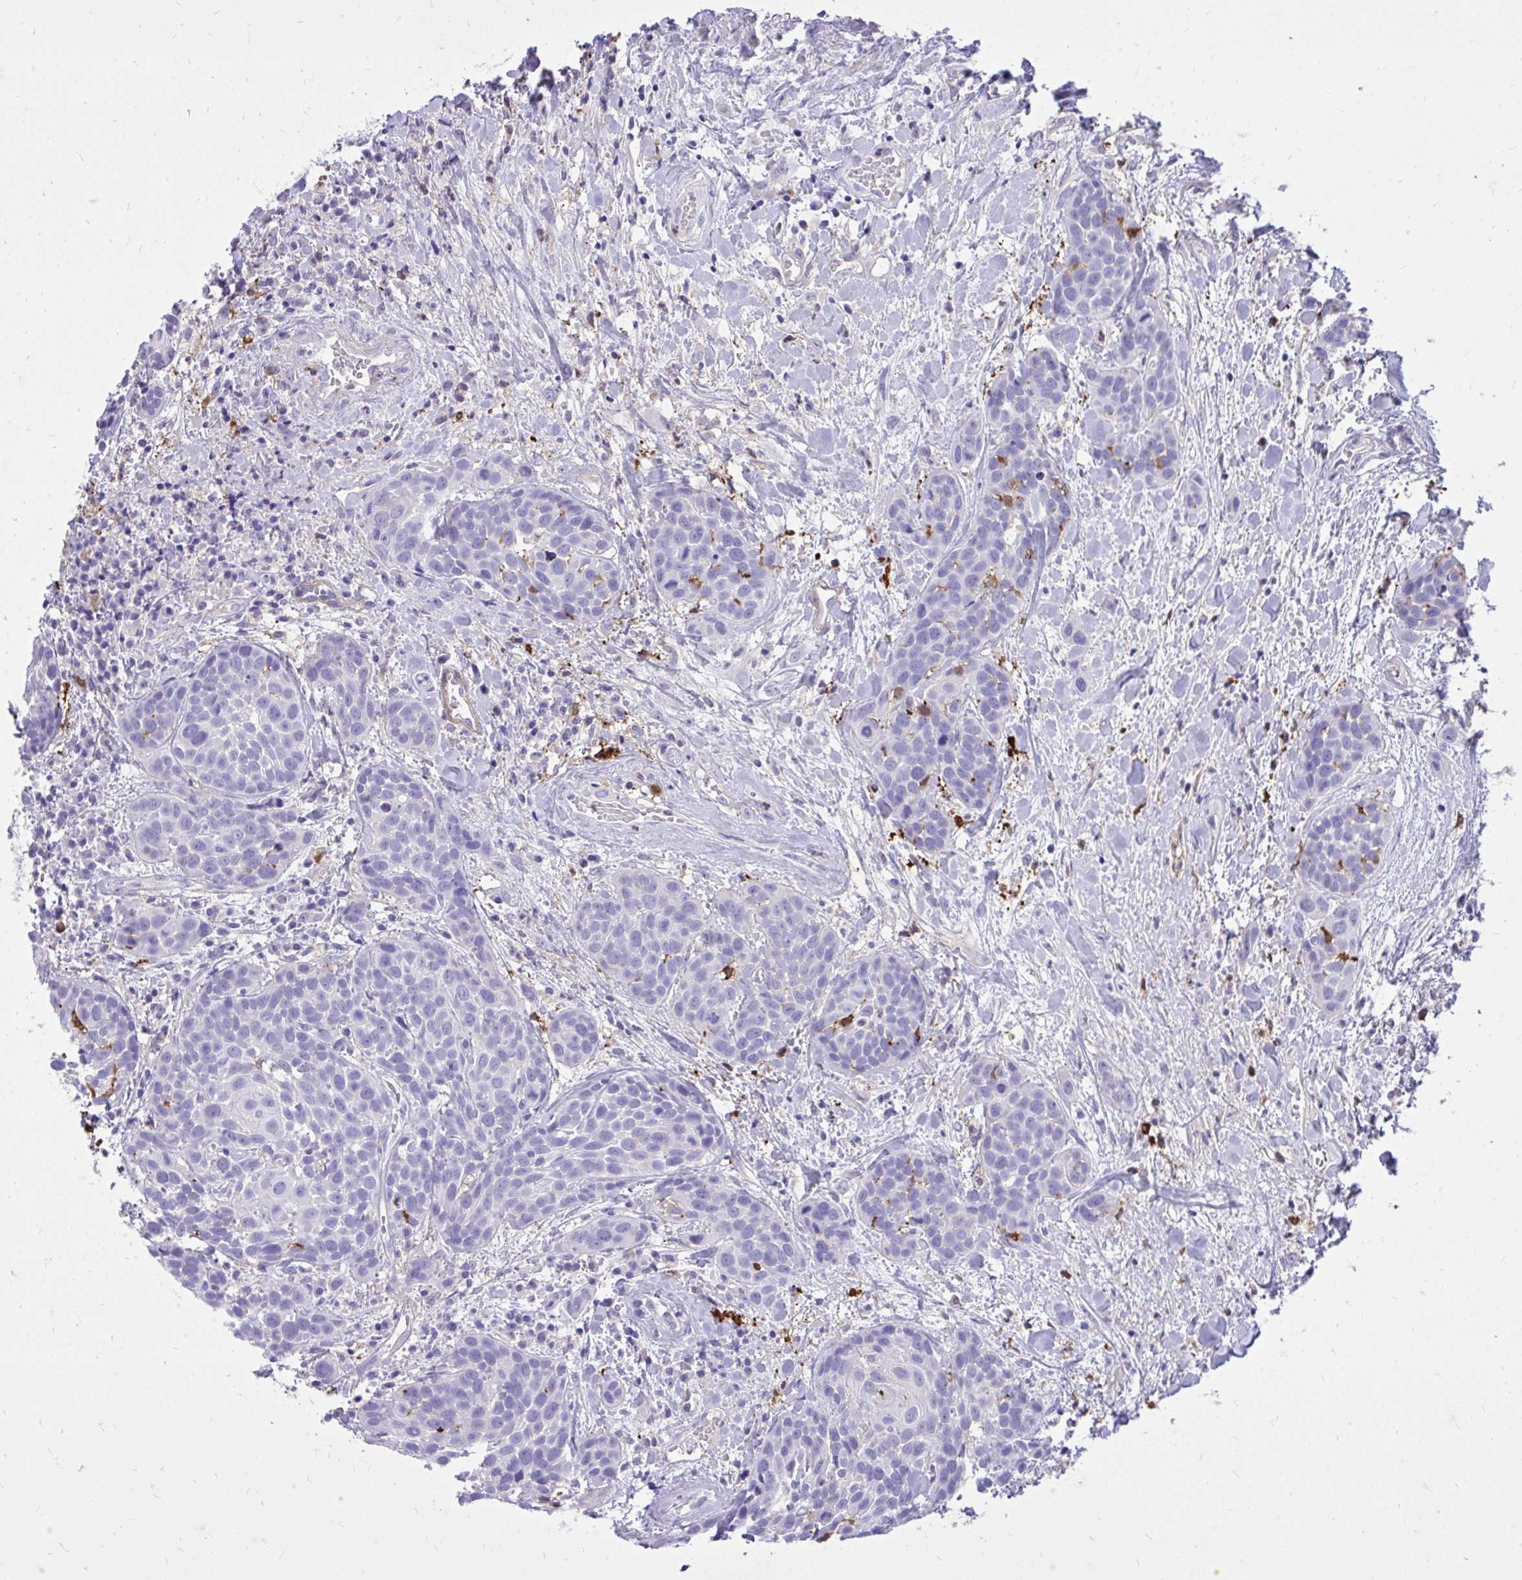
{"staining": {"intensity": "negative", "quantity": "none", "location": "none"}, "tissue": "head and neck cancer", "cell_type": "Tumor cells", "image_type": "cancer", "snomed": [{"axis": "morphology", "description": "Squamous cell carcinoma, NOS"}, {"axis": "topography", "description": "Head-Neck"}], "caption": "Immunohistochemistry of human head and neck cancer (squamous cell carcinoma) displays no expression in tumor cells.", "gene": "TLR7", "patient": {"sex": "female", "age": 50}}